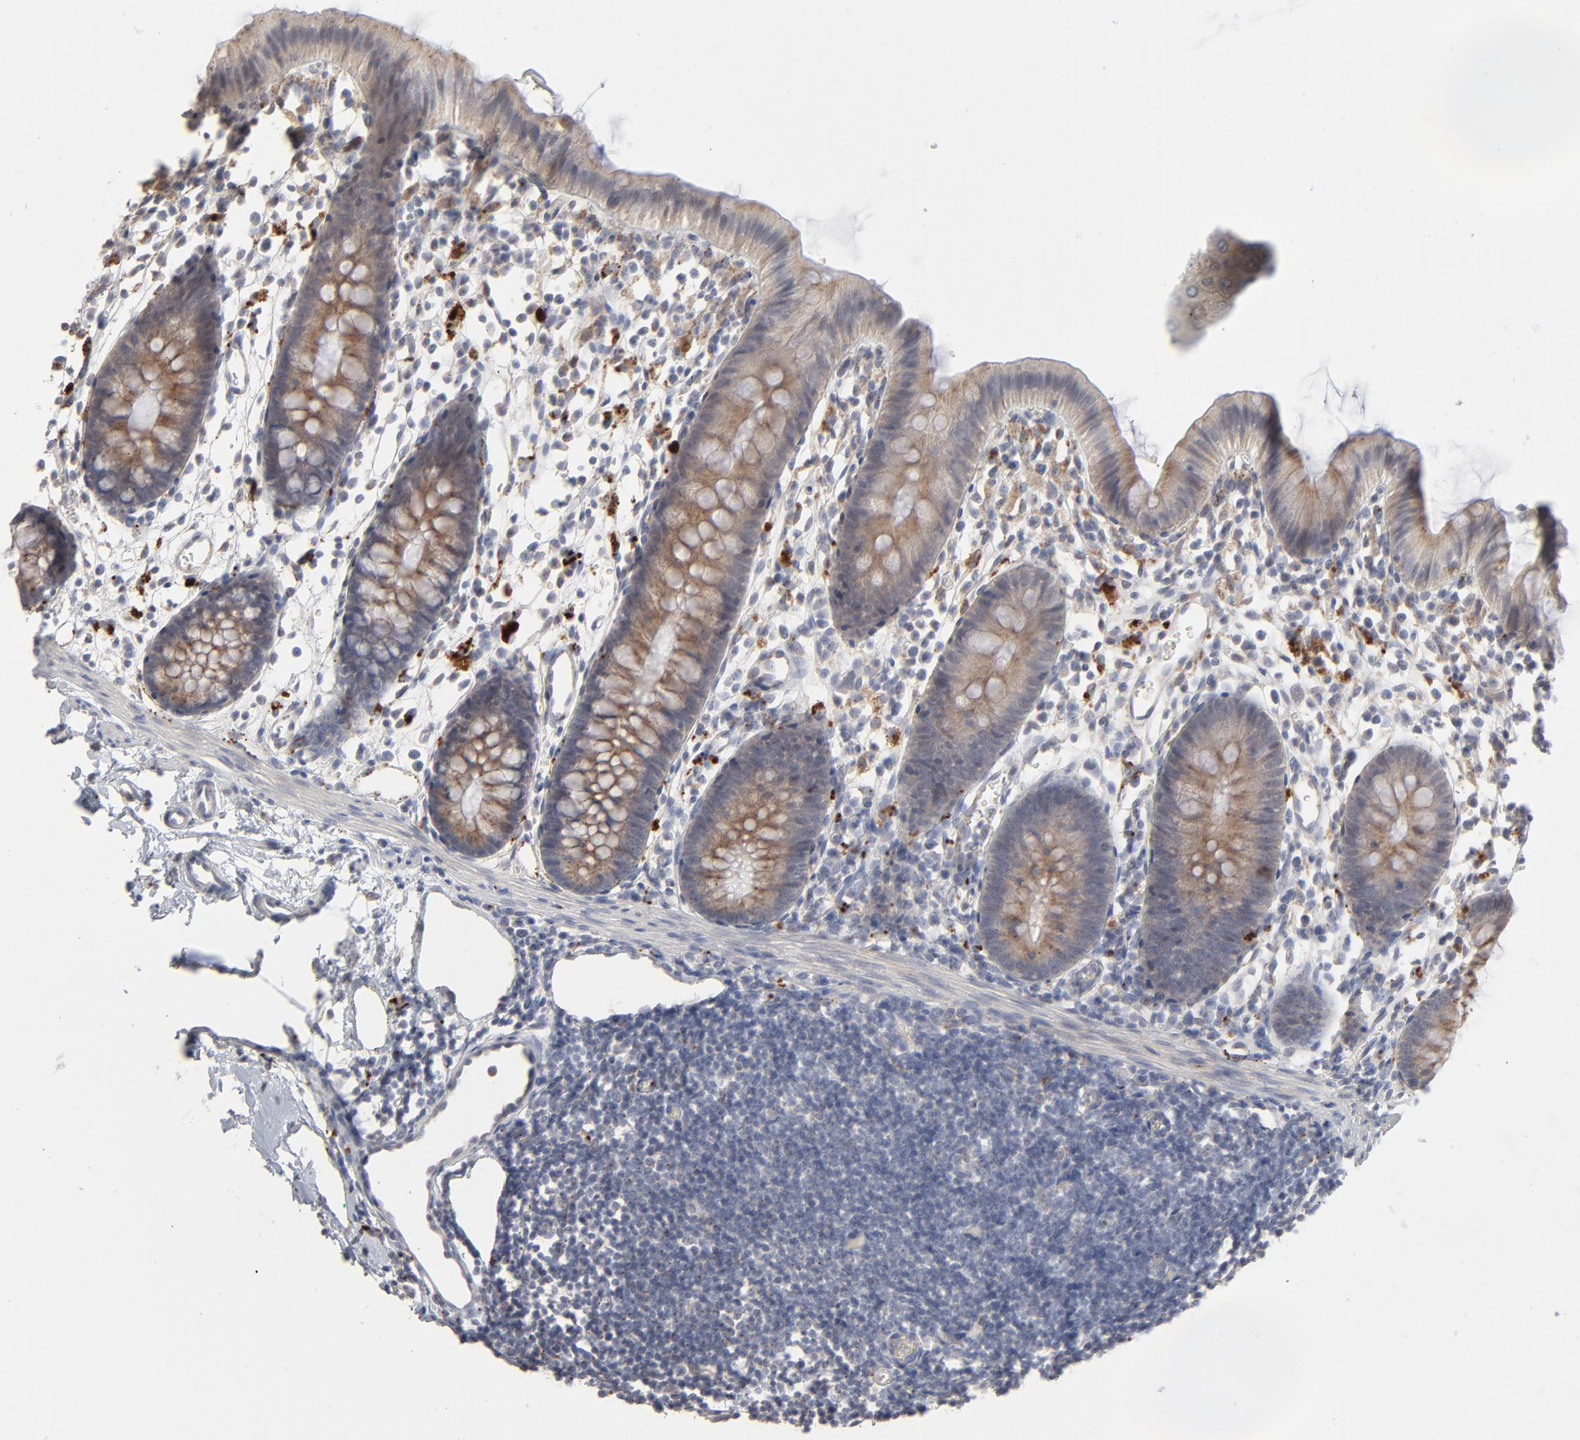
{"staining": {"intensity": "weak", "quantity": "25%-75%", "location": "cytoplasmic/membranous"}, "tissue": "colon", "cell_type": "Endothelial cells", "image_type": "normal", "snomed": [{"axis": "morphology", "description": "Normal tissue, NOS"}, {"axis": "topography", "description": "Colon"}], "caption": "Protein analysis of normal colon exhibits weak cytoplasmic/membranous positivity in about 25%-75% of endothelial cells.", "gene": "POMT2", "patient": {"sex": "male", "age": 14}}